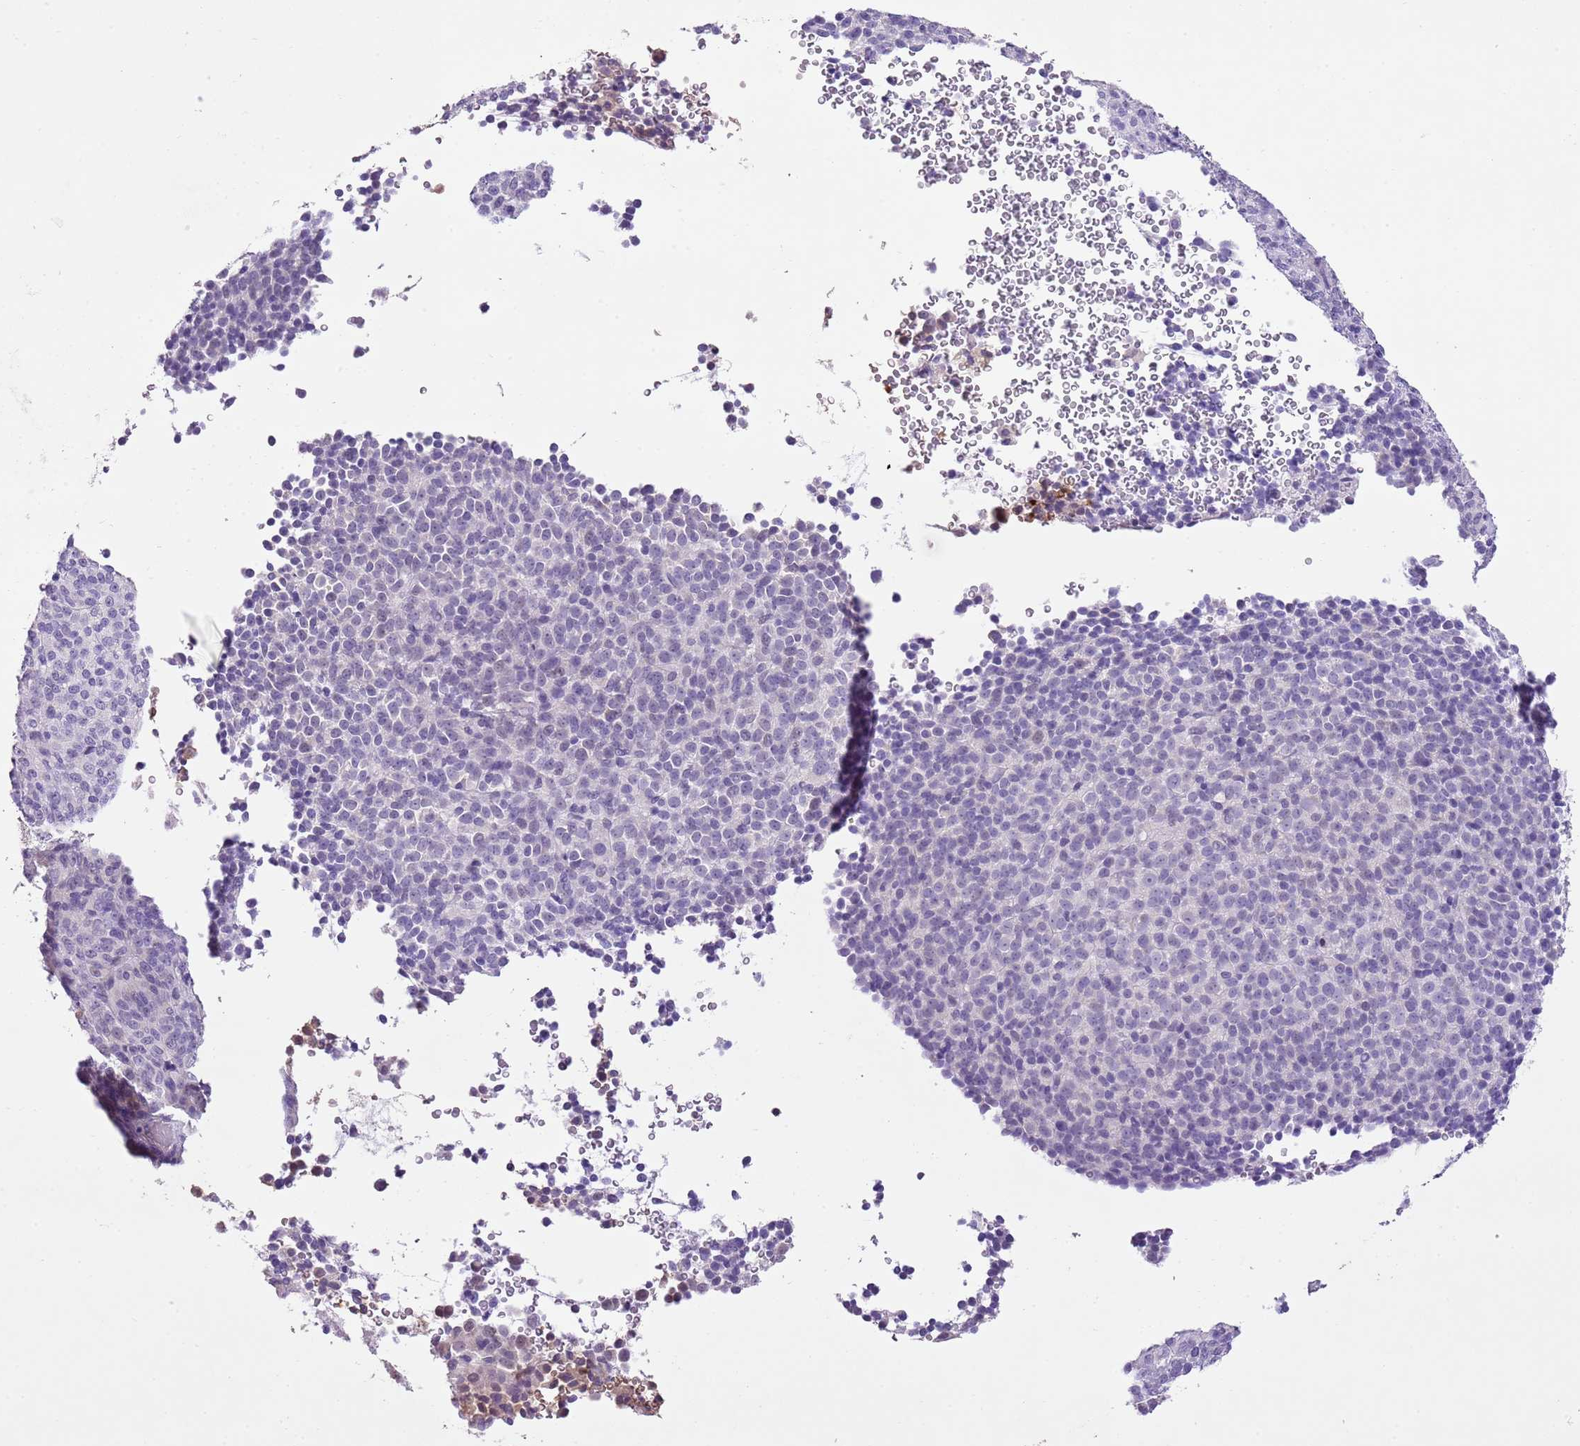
{"staining": {"intensity": "negative", "quantity": "none", "location": "none"}, "tissue": "melanoma", "cell_type": "Tumor cells", "image_type": "cancer", "snomed": [{"axis": "morphology", "description": "Malignant melanoma, Metastatic site"}, {"axis": "topography", "description": "Brain"}], "caption": "High magnification brightfield microscopy of melanoma stained with DAB (brown) and counterstained with hematoxylin (blue): tumor cells show no significant expression.", "gene": "XPO7", "patient": {"sex": "female", "age": 56}}